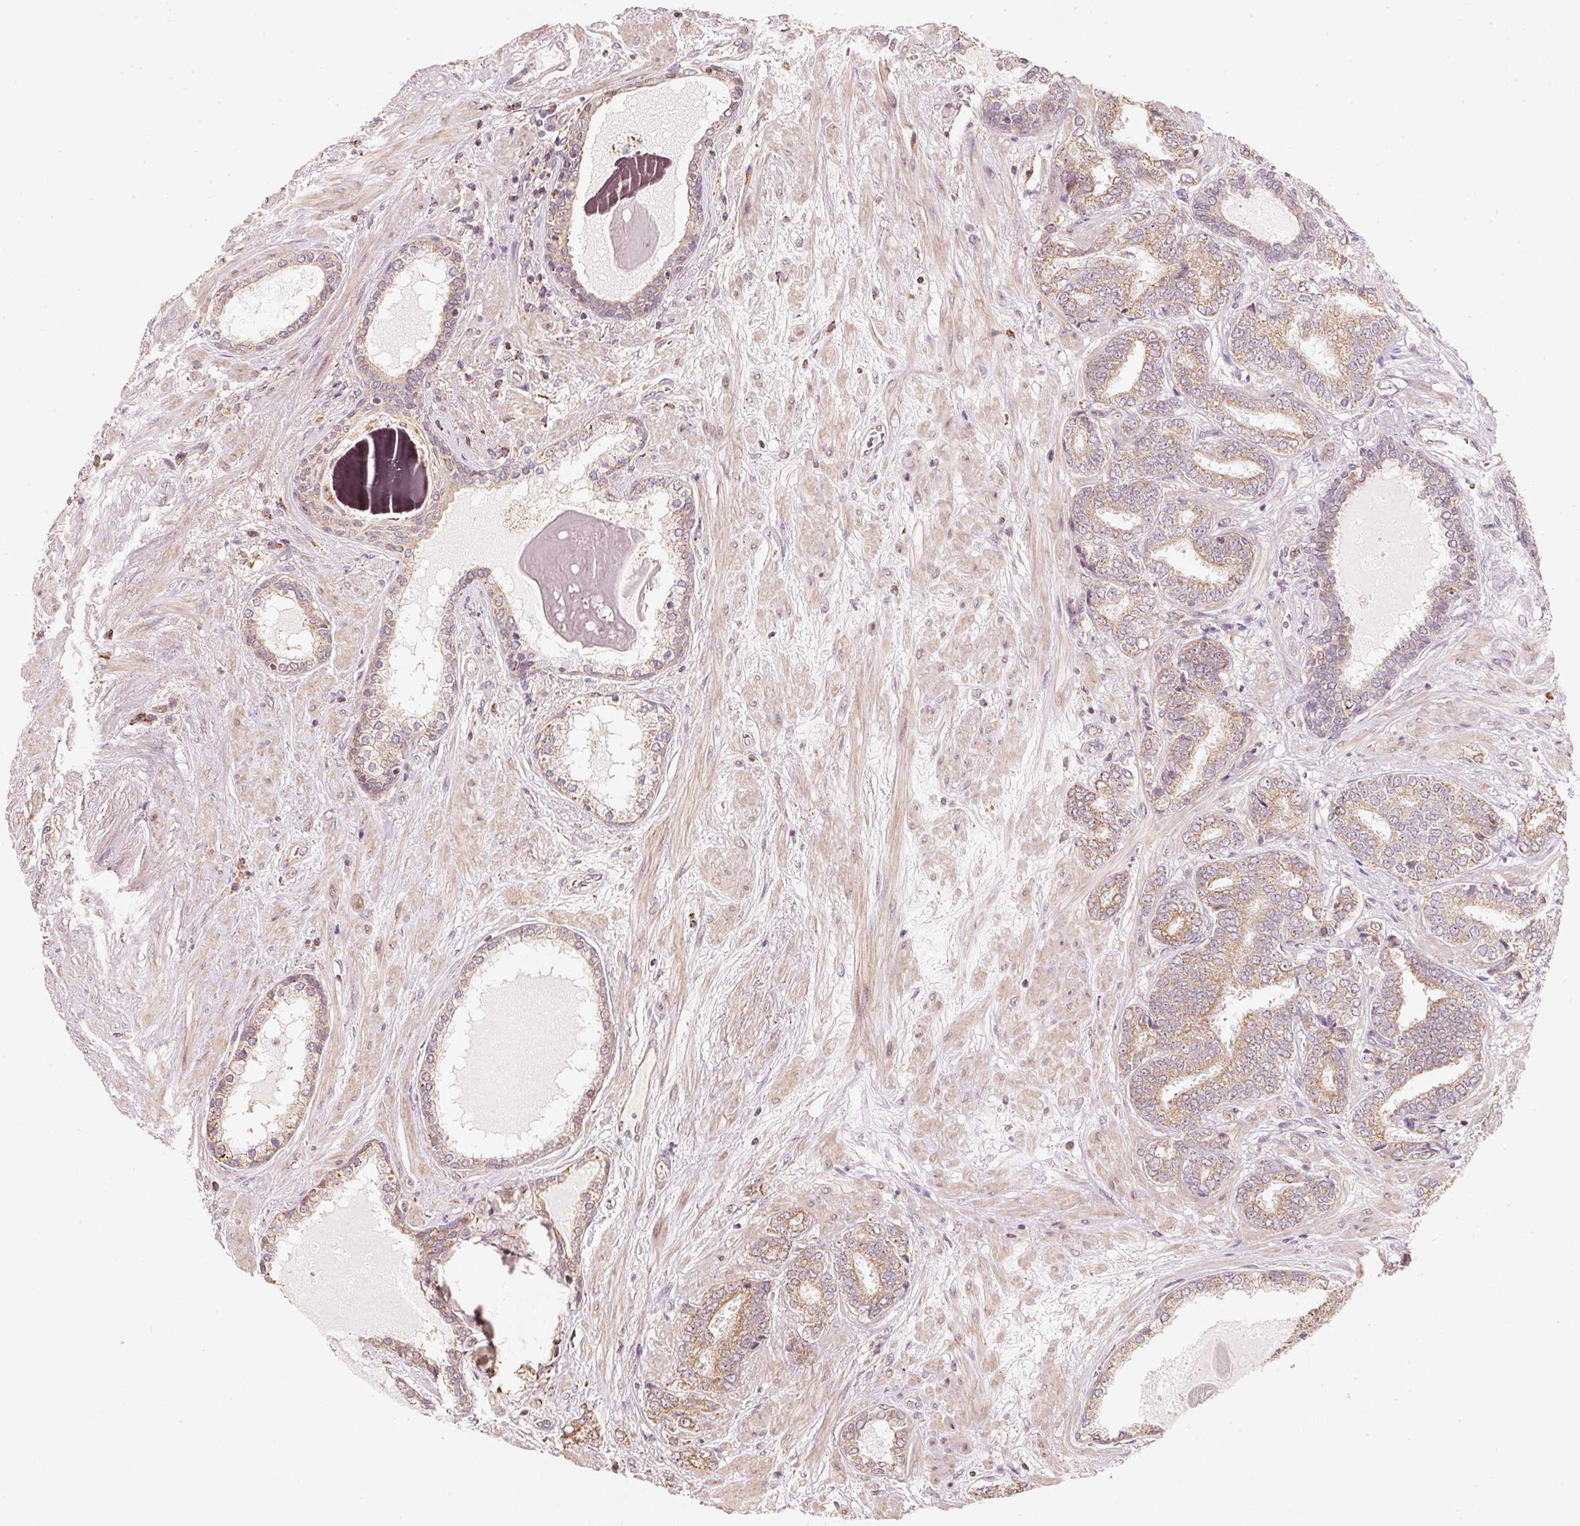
{"staining": {"intensity": "weak", "quantity": ">75%", "location": "cytoplasmic/membranous"}, "tissue": "prostate cancer", "cell_type": "Tumor cells", "image_type": "cancer", "snomed": [{"axis": "morphology", "description": "Adenocarcinoma, High grade"}, {"axis": "topography", "description": "Prostate"}], "caption": "High-magnification brightfield microscopy of prostate adenocarcinoma (high-grade) stained with DAB (3,3'-diaminobenzidine) (brown) and counterstained with hematoxylin (blue). tumor cells exhibit weak cytoplasmic/membranous positivity is present in about>75% of cells.", "gene": "RAB35", "patient": {"sex": "male", "age": 72}}